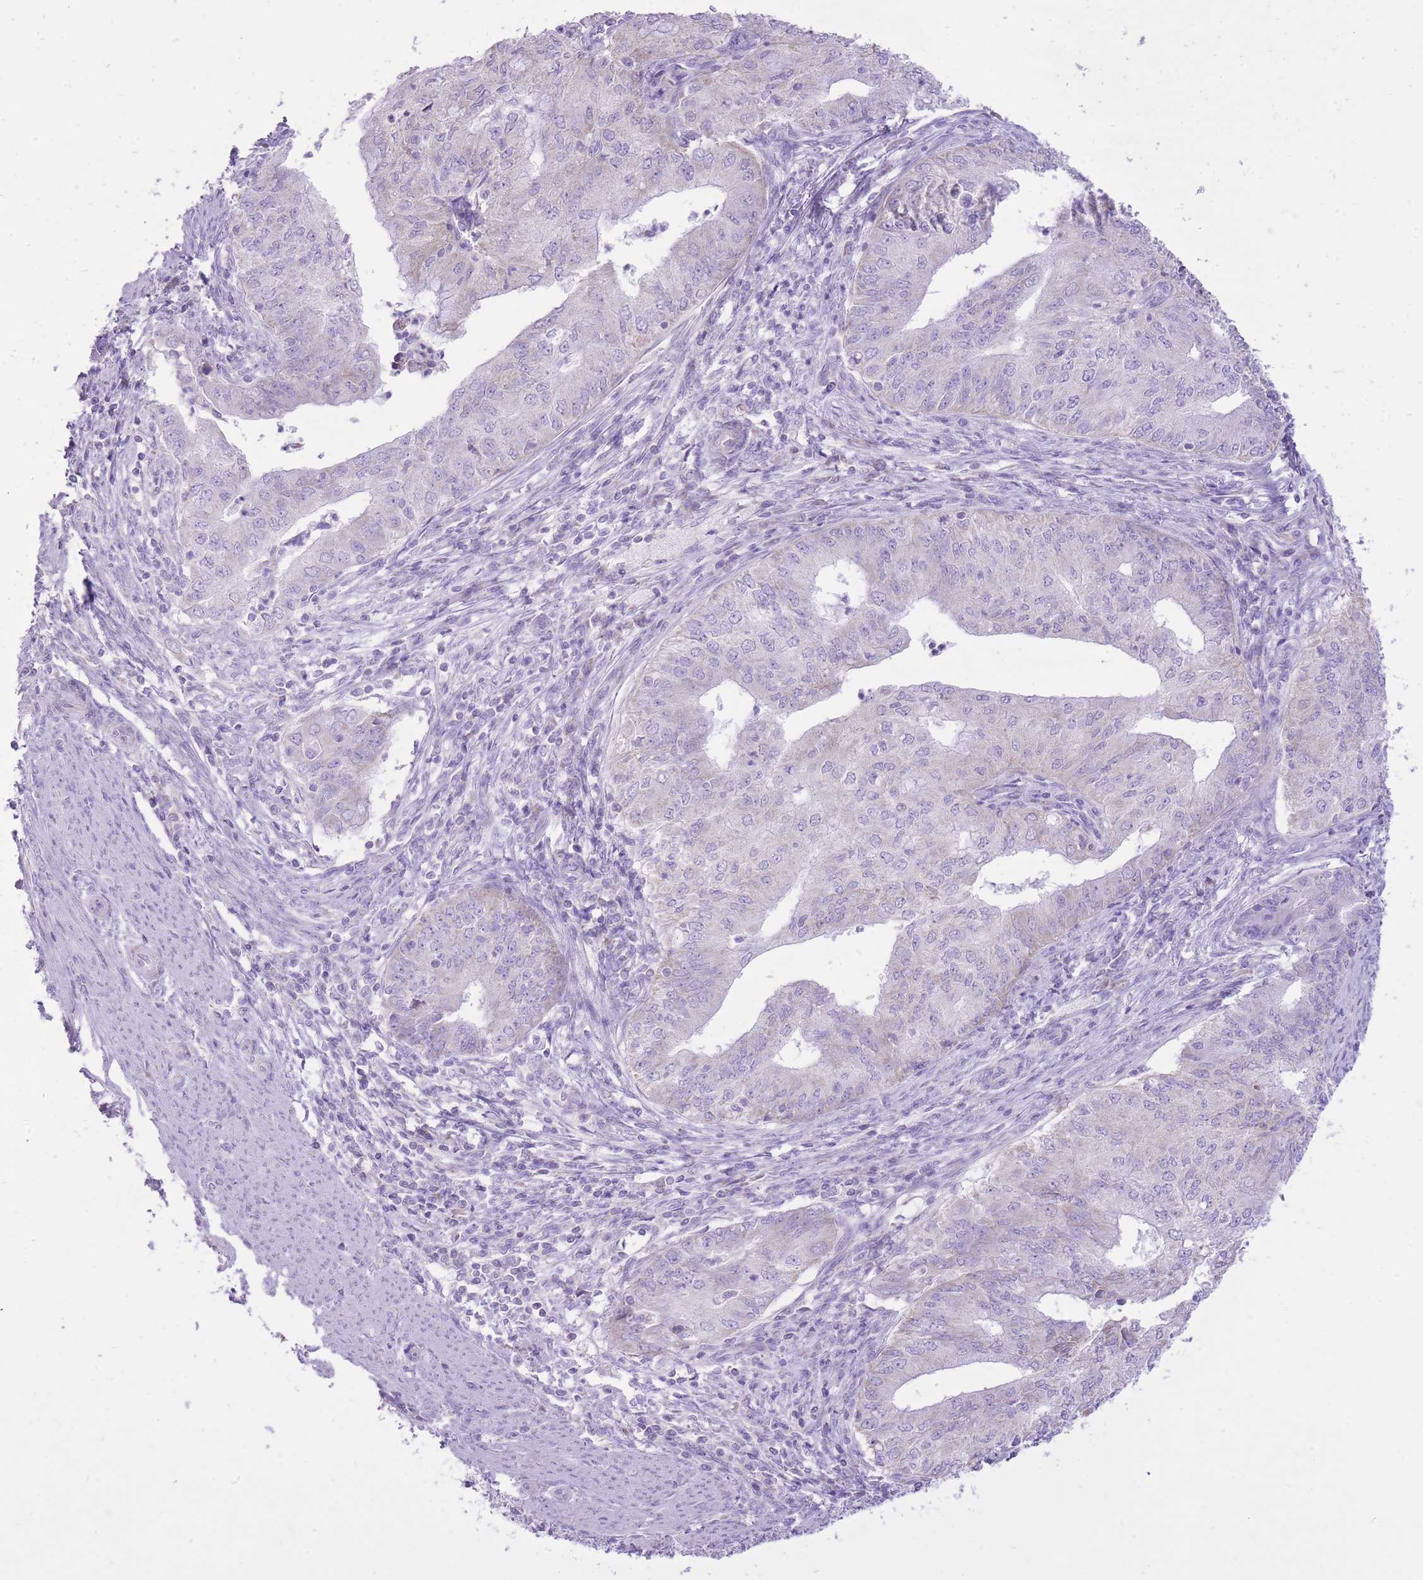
{"staining": {"intensity": "negative", "quantity": "none", "location": "none"}, "tissue": "endometrial cancer", "cell_type": "Tumor cells", "image_type": "cancer", "snomed": [{"axis": "morphology", "description": "Adenocarcinoma, NOS"}, {"axis": "topography", "description": "Endometrium"}], "caption": "Adenocarcinoma (endometrial) was stained to show a protein in brown. There is no significant positivity in tumor cells. (Immunohistochemistry, brightfield microscopy, high magnification).", "gene": "SLC4A4", "patient": {"sex": "female", "age": 50}}